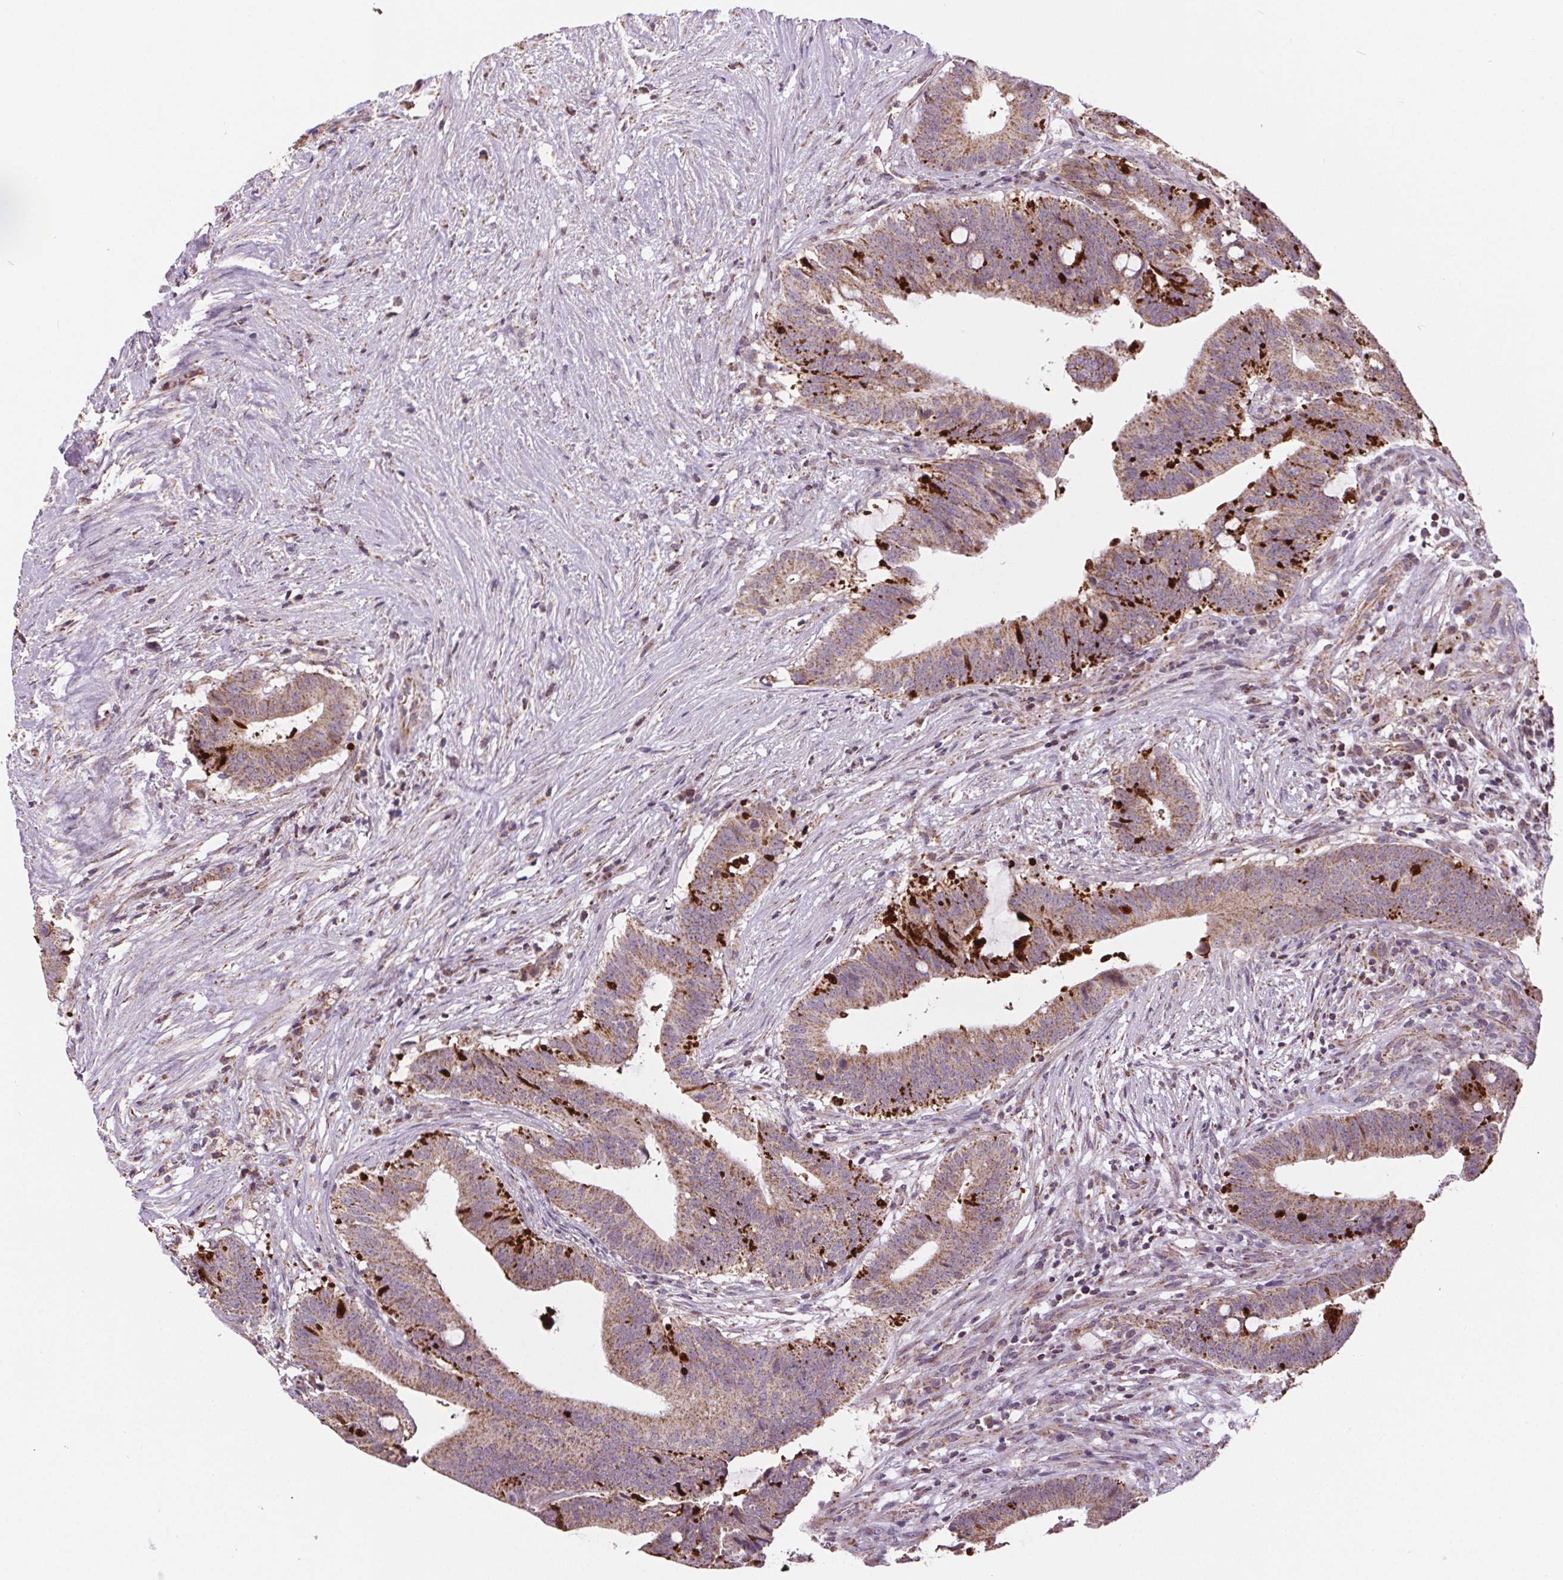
{"staining": {"intensity": "weak", "quantity": ">75%", "location": "cytoplasmic/membranous"}, "tissue": "colorectal cancer", "cell_type": "Tumor cells", "image_type": "cancer", "snomed": [{"axis": "morphology", "description": "Adenocarcinoma, NOS"}, {"axis": "topography", "description": "Colon"}], "caption": "Immunohistochemistry (IHC) of colorectal cancer reveals low levels of weak cytoplasmic/membranous positivity in approximately >75% of tumor cells.", "gene": "SUCLA2", "patient": {"sex": "female", "age": 43}}